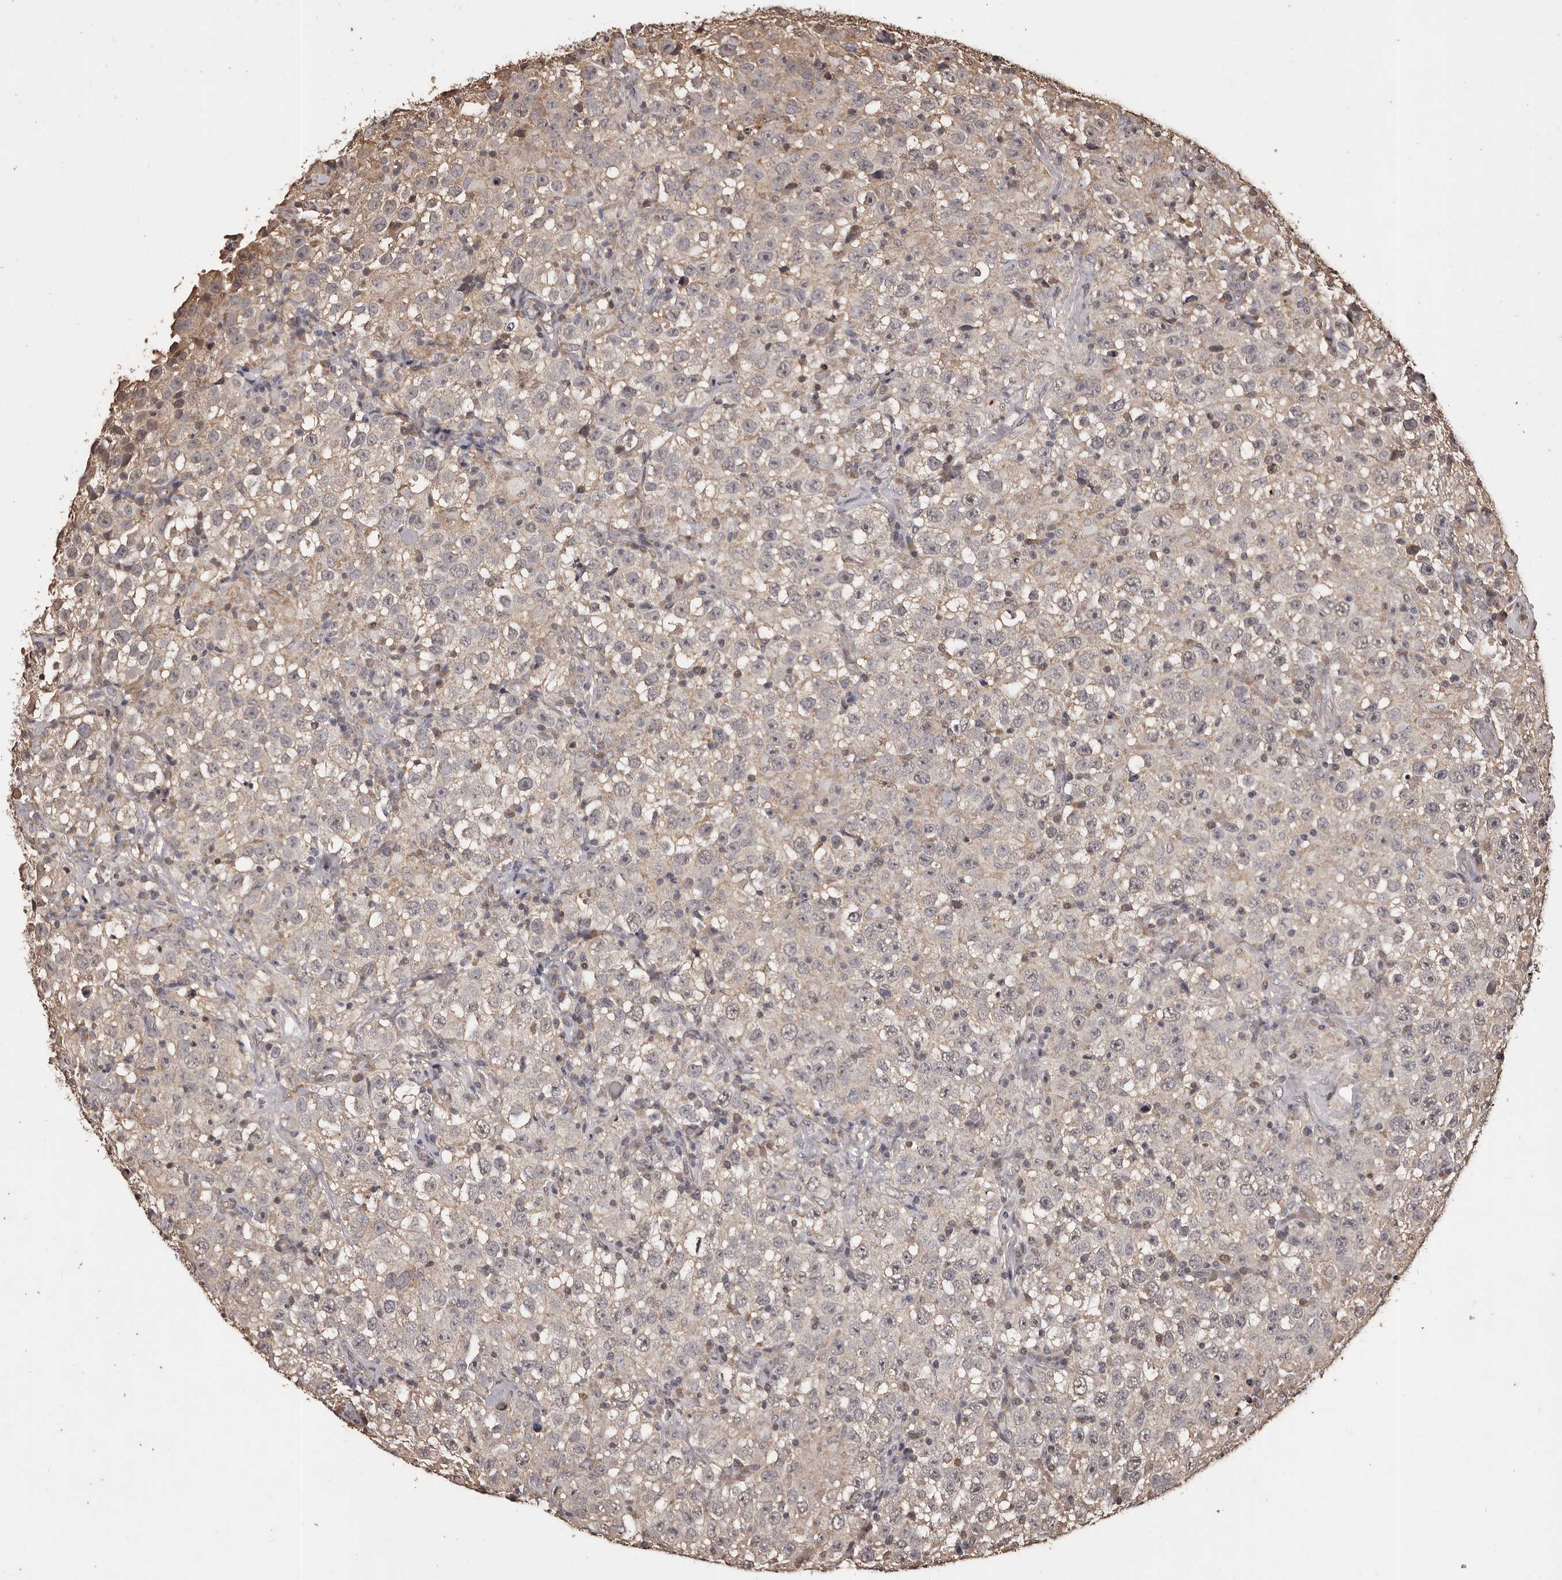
{"staining": {"intensity": "negative", "quantity": "none", "location": "none"}, "tissue": "testis cancer", "cell_type": "Tumor cells", "image_type": "cancer", "snomed": [{"axis": "morphology", "description": "Seminoma, NOS"}, {"axis": "topography", "description": "Testis"}], "caption": "Immunohistochemistry (IHC) image of neoplastic tissue: testis cancer stained with DAB demonstrates no significant protein positivity in tumor cells.", "gene": "NAV1", "patient": {"sex": "male", "age": 41}}